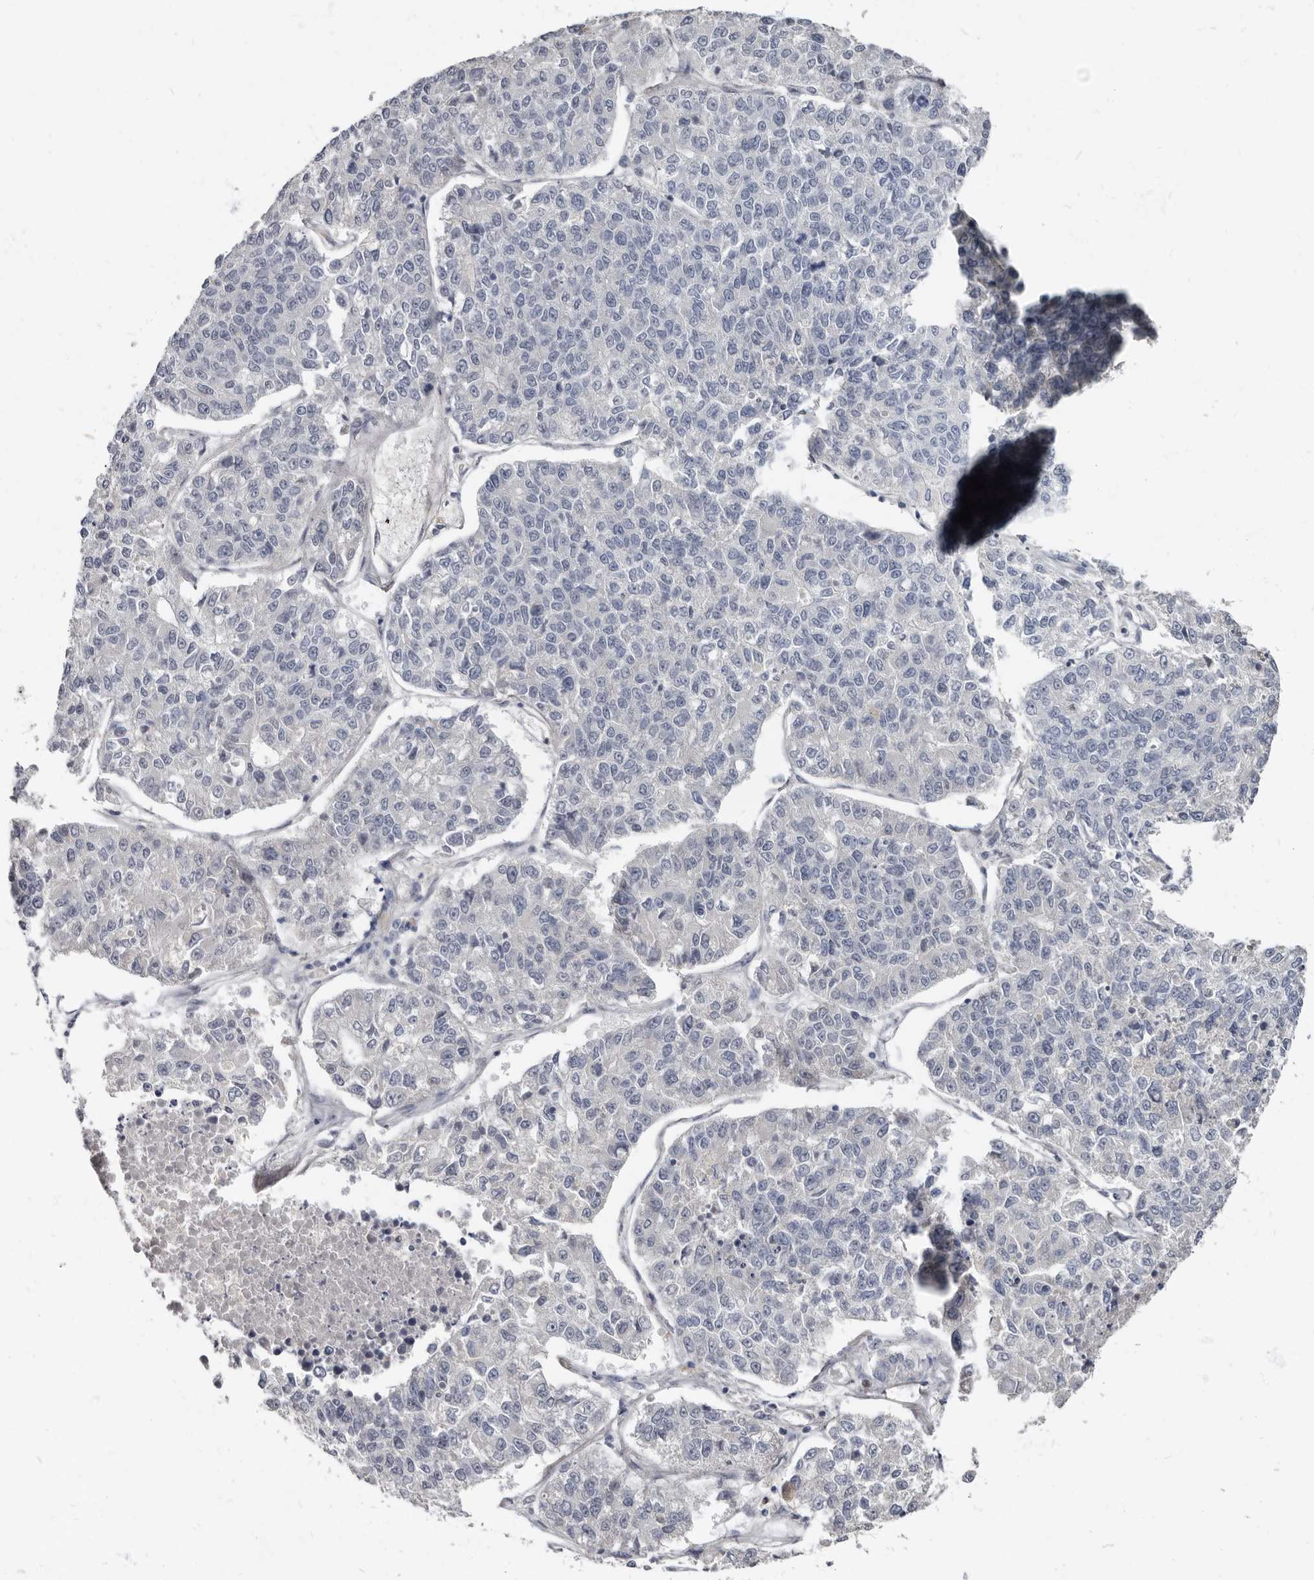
{"staining": {"intensity": "negative", "quantity": "none", "location": "none"}, "tissue": "lung cancer", "cell_type": "Tumor cells", "image_type": "cancer", "snomed": [{"axis": "morphology", "description": "Adenocarcinoma, NOS"}, {"axis": "topography", "description": "Lung"}], "caption": "Micrograph shows no significant protein expression in tumor cells of lung cancer. (Immunohistochemistry, brightfield microscopy, high magnification).", "gene": "MRGPRF", "patient": {"sex": "male", "age": 49}}